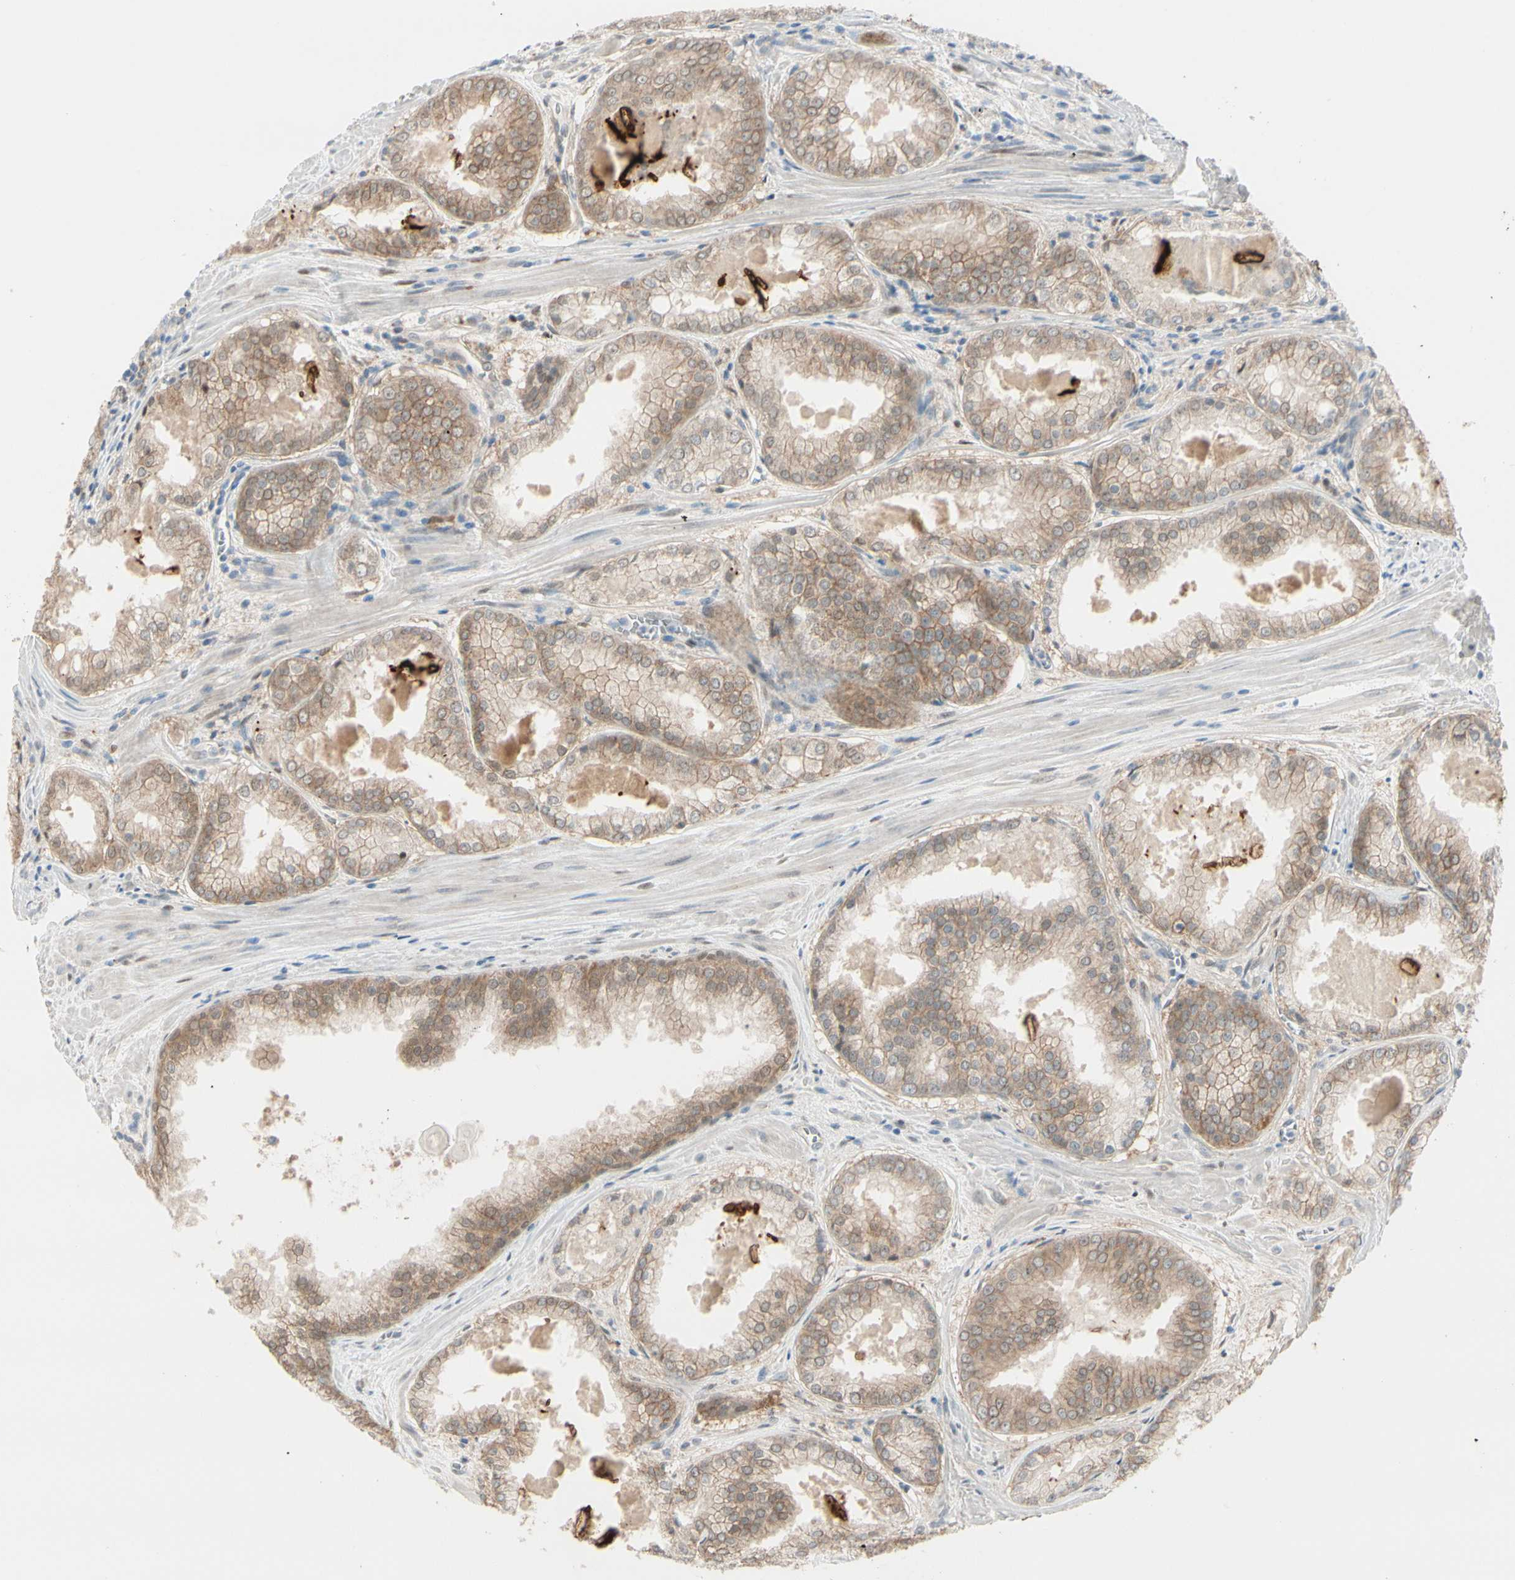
{"staining": {"intensity": "moderate", "quantity": ">75%", "location": "cytoplasmic/membranous"}, "tissue": "prostate cancer", "cell_type": "Tumor cells", "image_type": "cancer", "snomed": [{"axis": "morphology", "description": "Adenocarcinoma, Low grade"}, {"axis": "topography", "description": "Prostate"}], "caption": "Protein expression analysis of adenocarcinoma (low-grade) (prostate) demonstrates moderate cytoplasmic/membranous expression in about >75% of tumor cells.", "gene": "PTTG1", "patient": {"sex": "male", "age": 64}}